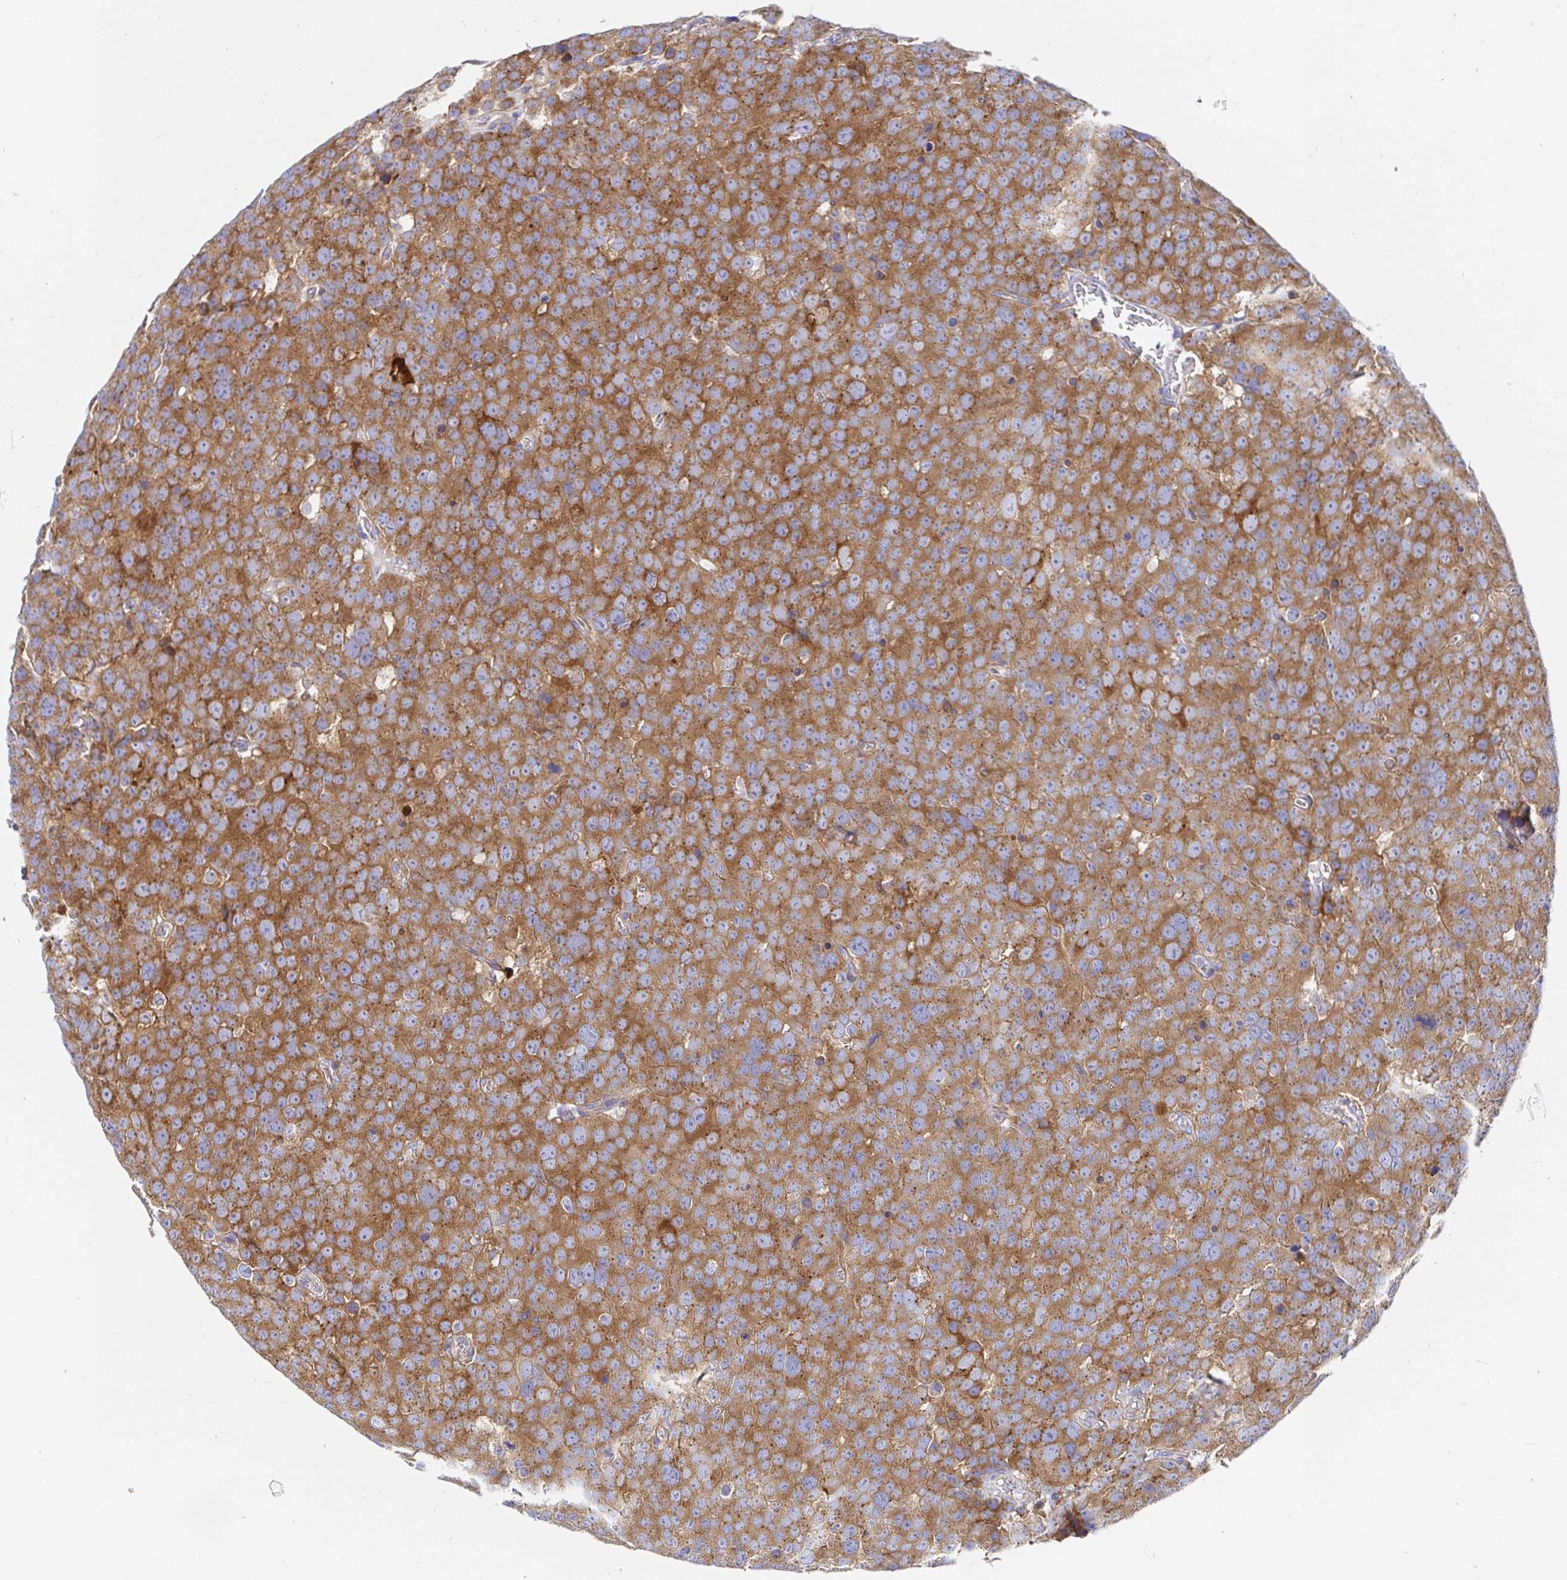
{"staining": {"intensity": "moderate", "quantity": ">75%", "location": "cytoplasmic/membranous"}, "tissue": "testis cancer", "cell_type": "Tumor cells", "image_type": "cancer", "snomed": [{"axis": "morphology", "description": "Seminoma, NOS"}, {"axis": "topography", "description": "Testis"}], "caption": "A medium amount of moderate cytoplasmic/membranous staining is seen in approximately >75% of tumor cells in testis cancer tissue.", "gene": "GOLGA1", "patient": {"sex": "male", "age": 71}}